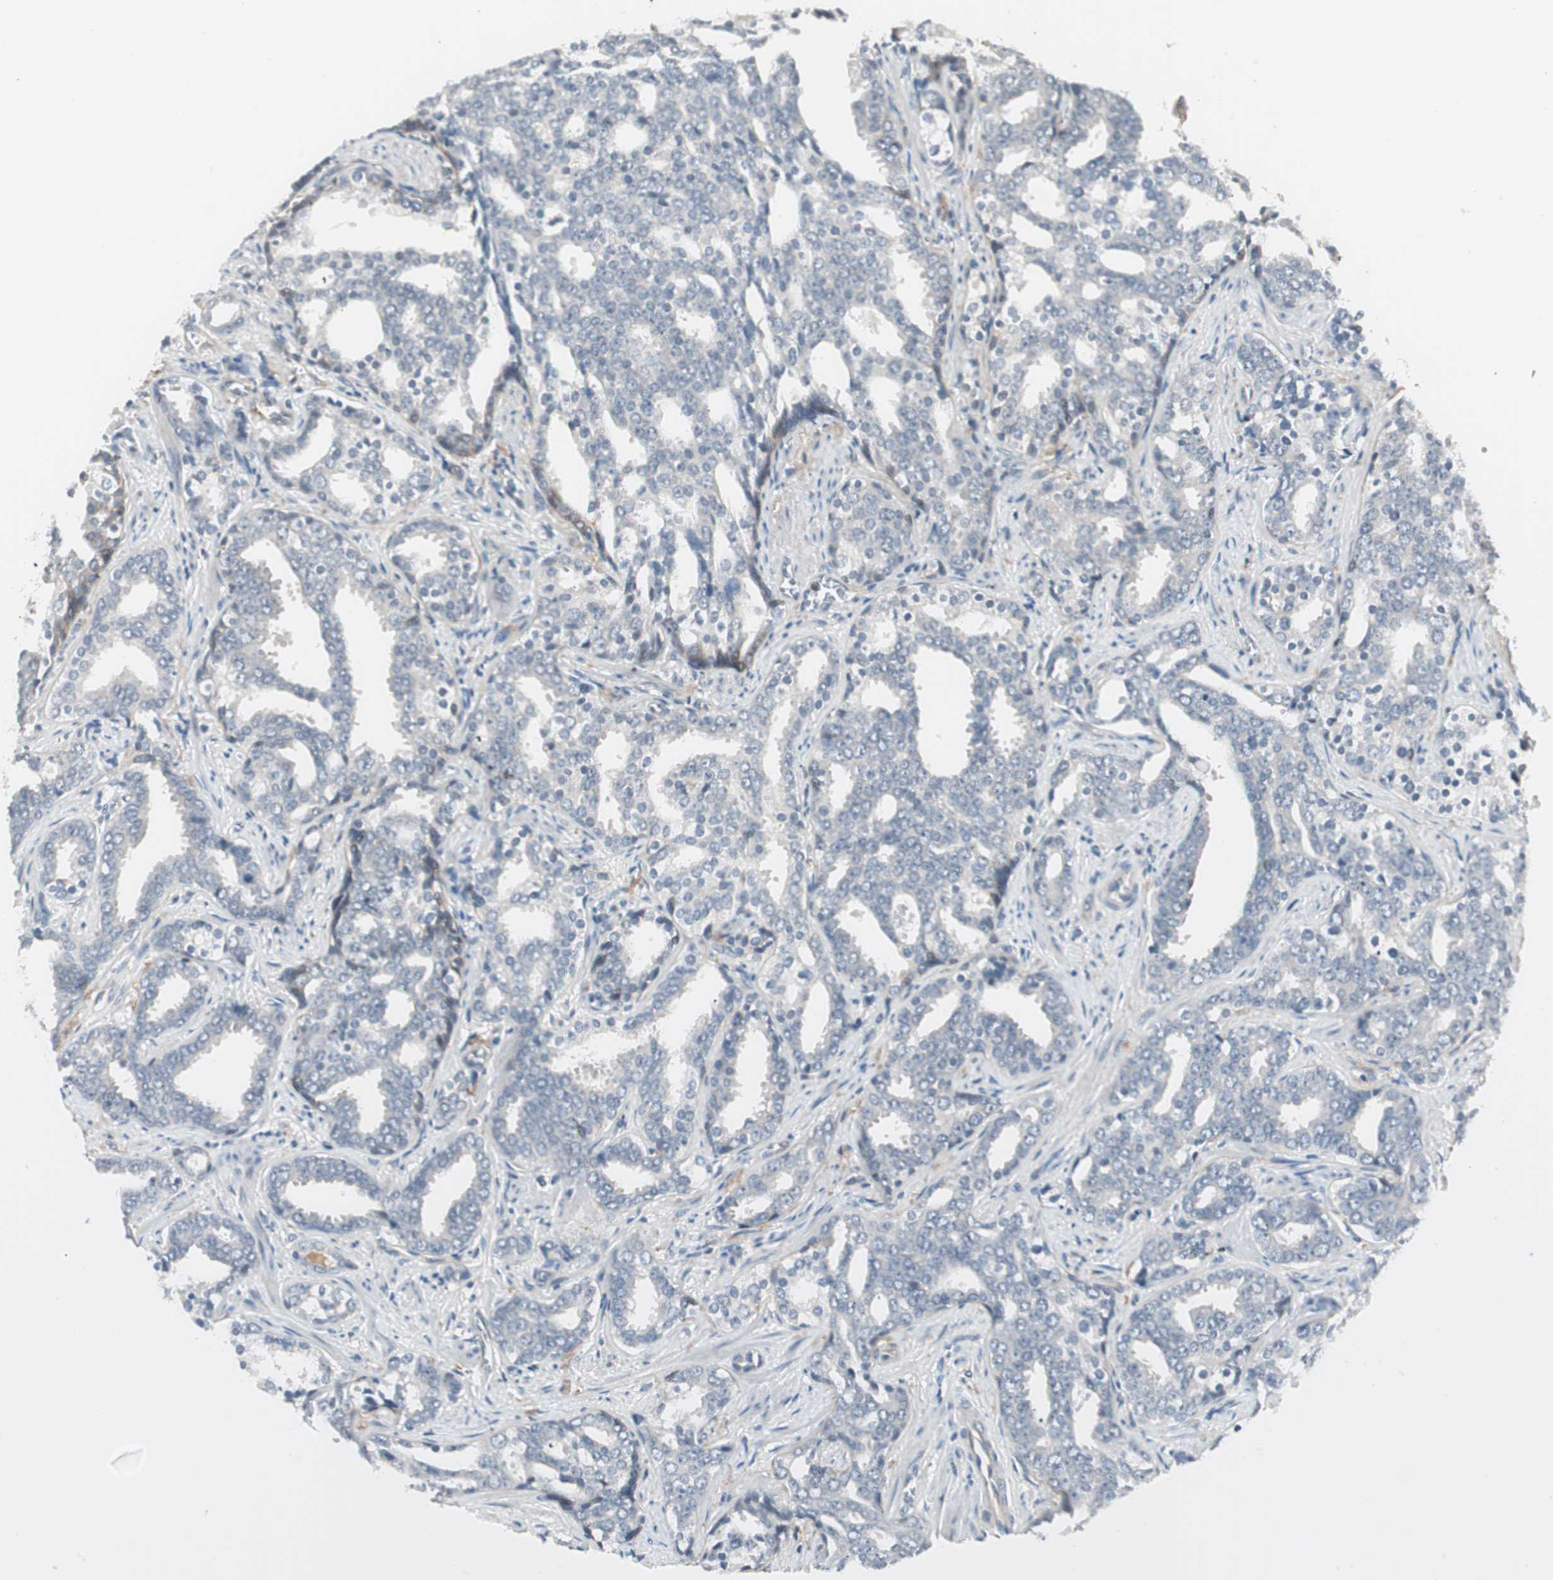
{"staining": {"intensity": "negative", "quantity": "none", "location": "none"}, "tissue": "prostate cancer", "cell_type": "Tumor cells", "image_type": "cancer", "snomed": [{"axis": "morphology", "description": "Adenocarcinoma, High grade"}, {"axis": "topography", "description": "Prostate"}], "caption": "Human prostate cancer stained for a protein using IHC displays no expression in tumor cells.", "gene": "ITGB4", "patient": {"sex": "male", "age": 67}}